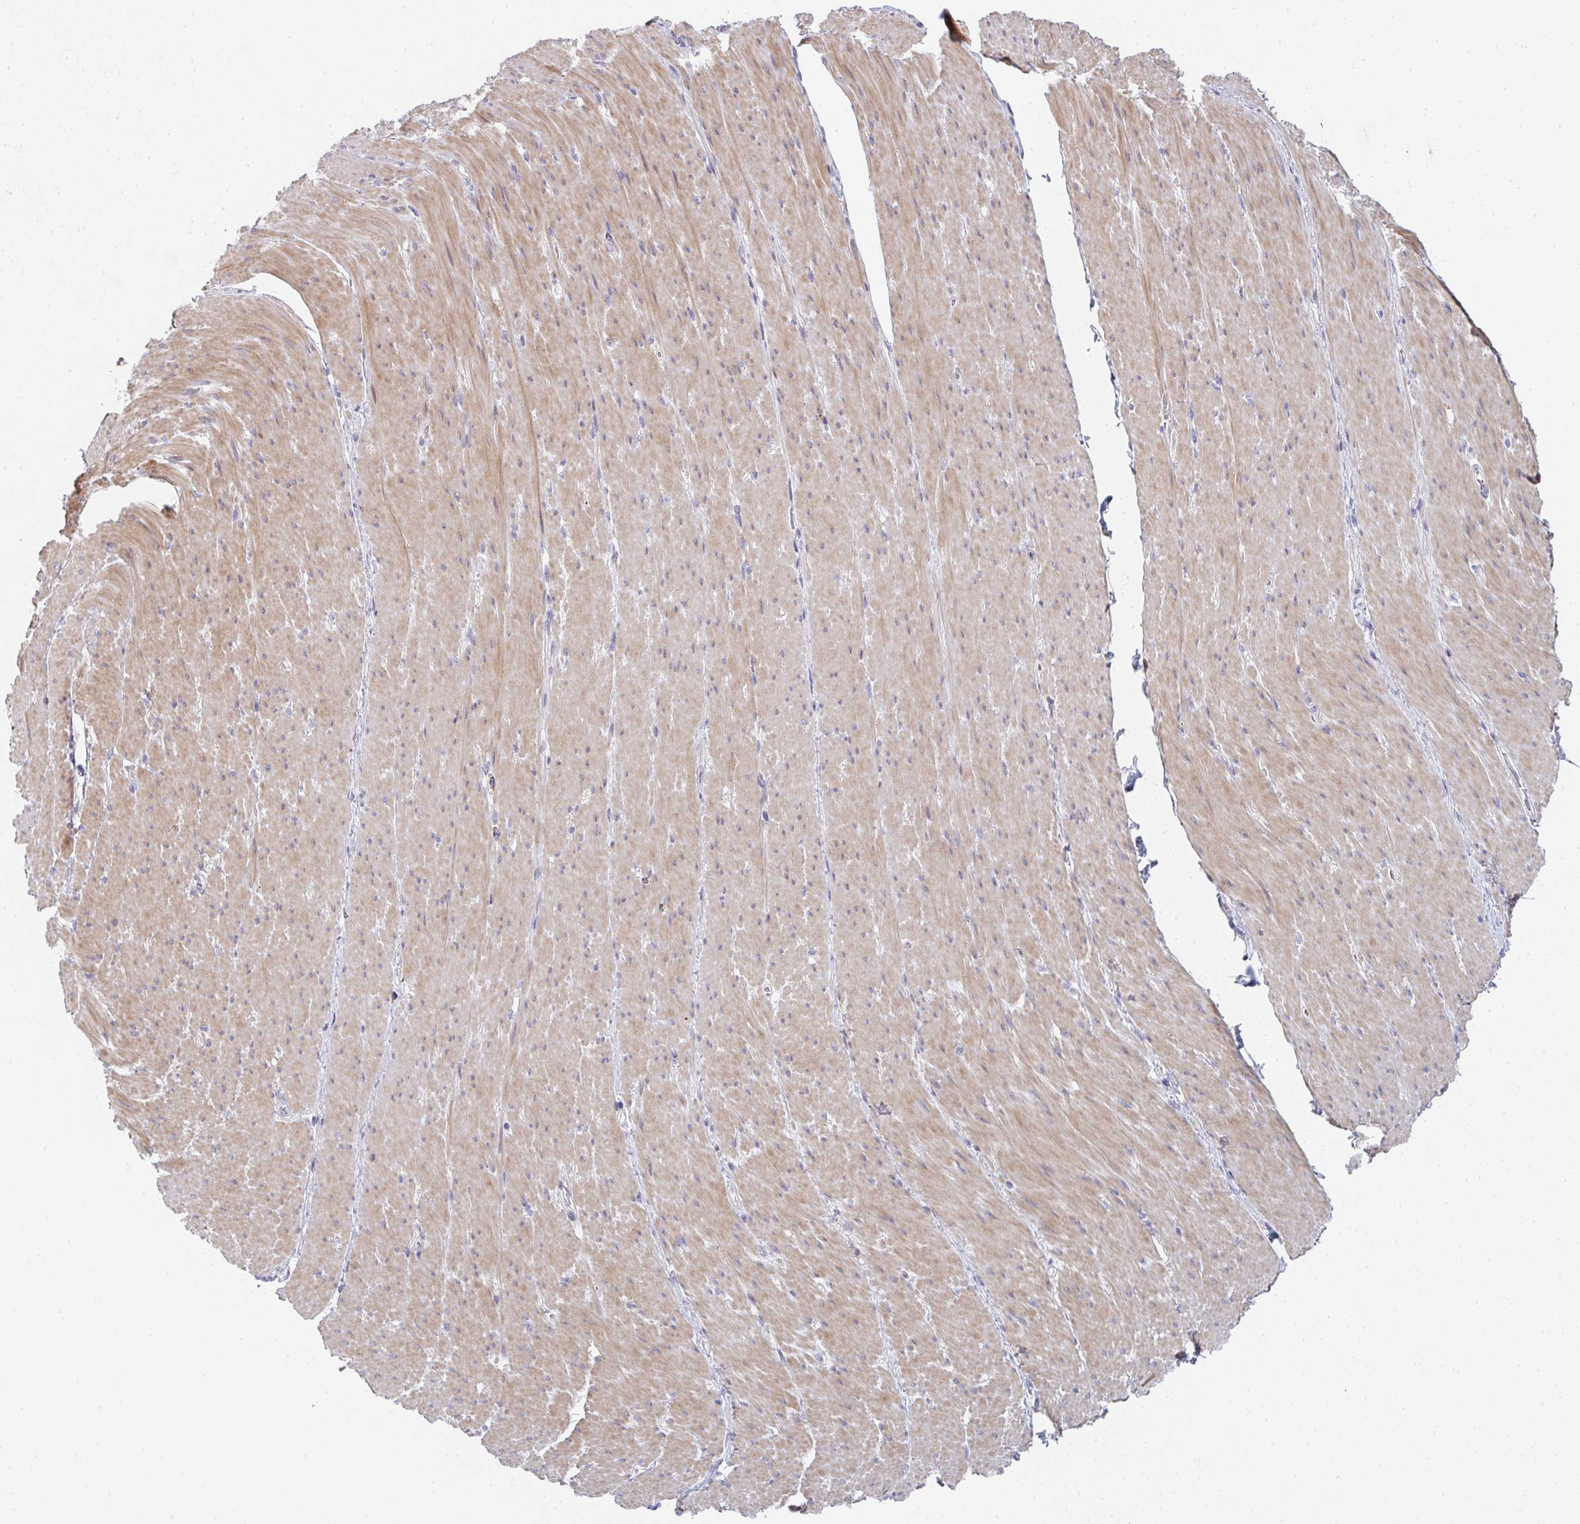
{"staining": {"intensity": "moderate", "quantity": "25%-75%", "location": "cytoplasmic/membranous"}, "tissue": "smooth muscle", "cell_type": "Smooth muscle cells", "image_type": "normal", "snomed": [{"axis": "morphology", "description": "Normal tissue, NOS"}, {"axis": "topography", "description": "Smooth muscle"}, {"axis": "topography", "description": "Rectum"}], "caption": "Brown immunohistochemical staining in benign human smooth muscle displays moderate cytoplasmic/membranous positivity in approximately 25%-75% of smooth muscle cells. The protein is shown in brown color, while the nuclei are stained blue.", "gene": "KLHL33", "patient": {"sex": "male", "age": 53}}